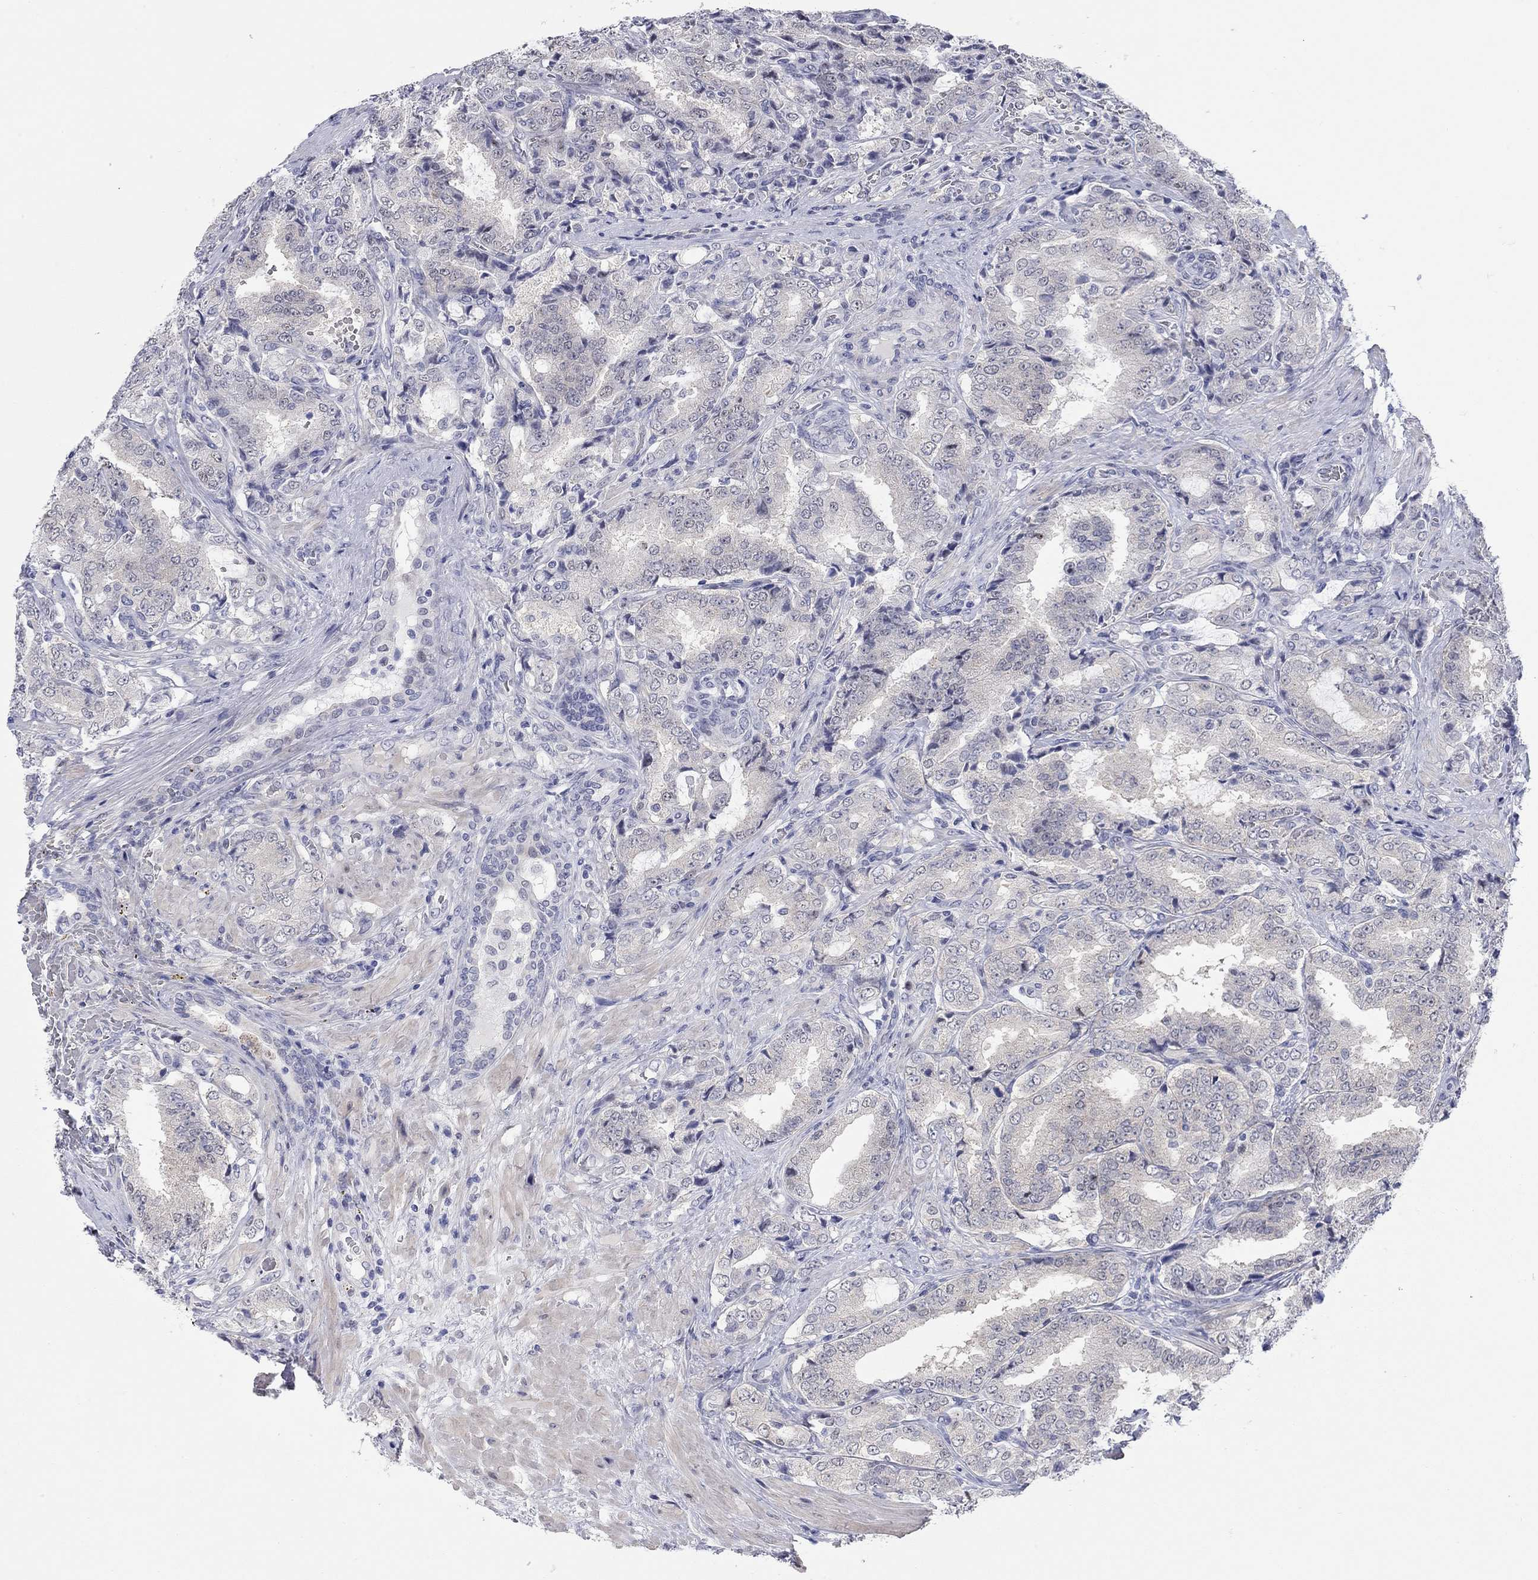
{"staining": {"intensity": "negative", "quantity": "none", "location": "none"}, "tissue": "prostate cancer", "cell_type": "Tumor cells", "image_type": "cancer", "snomed": [{"axis": "morphology", "description": "Adenocarcinoma, NOS"}, {"axis": "topography", "description": "Prostate"}], "caption": "Immunohistochemistry photomicrograph of prostate cancer (adenocarcinoma) stained for a protein (brown), which reveals no expression in tumor cells.", "gene": "WASF3", "patient": {"sex": "male", "age": 65}}